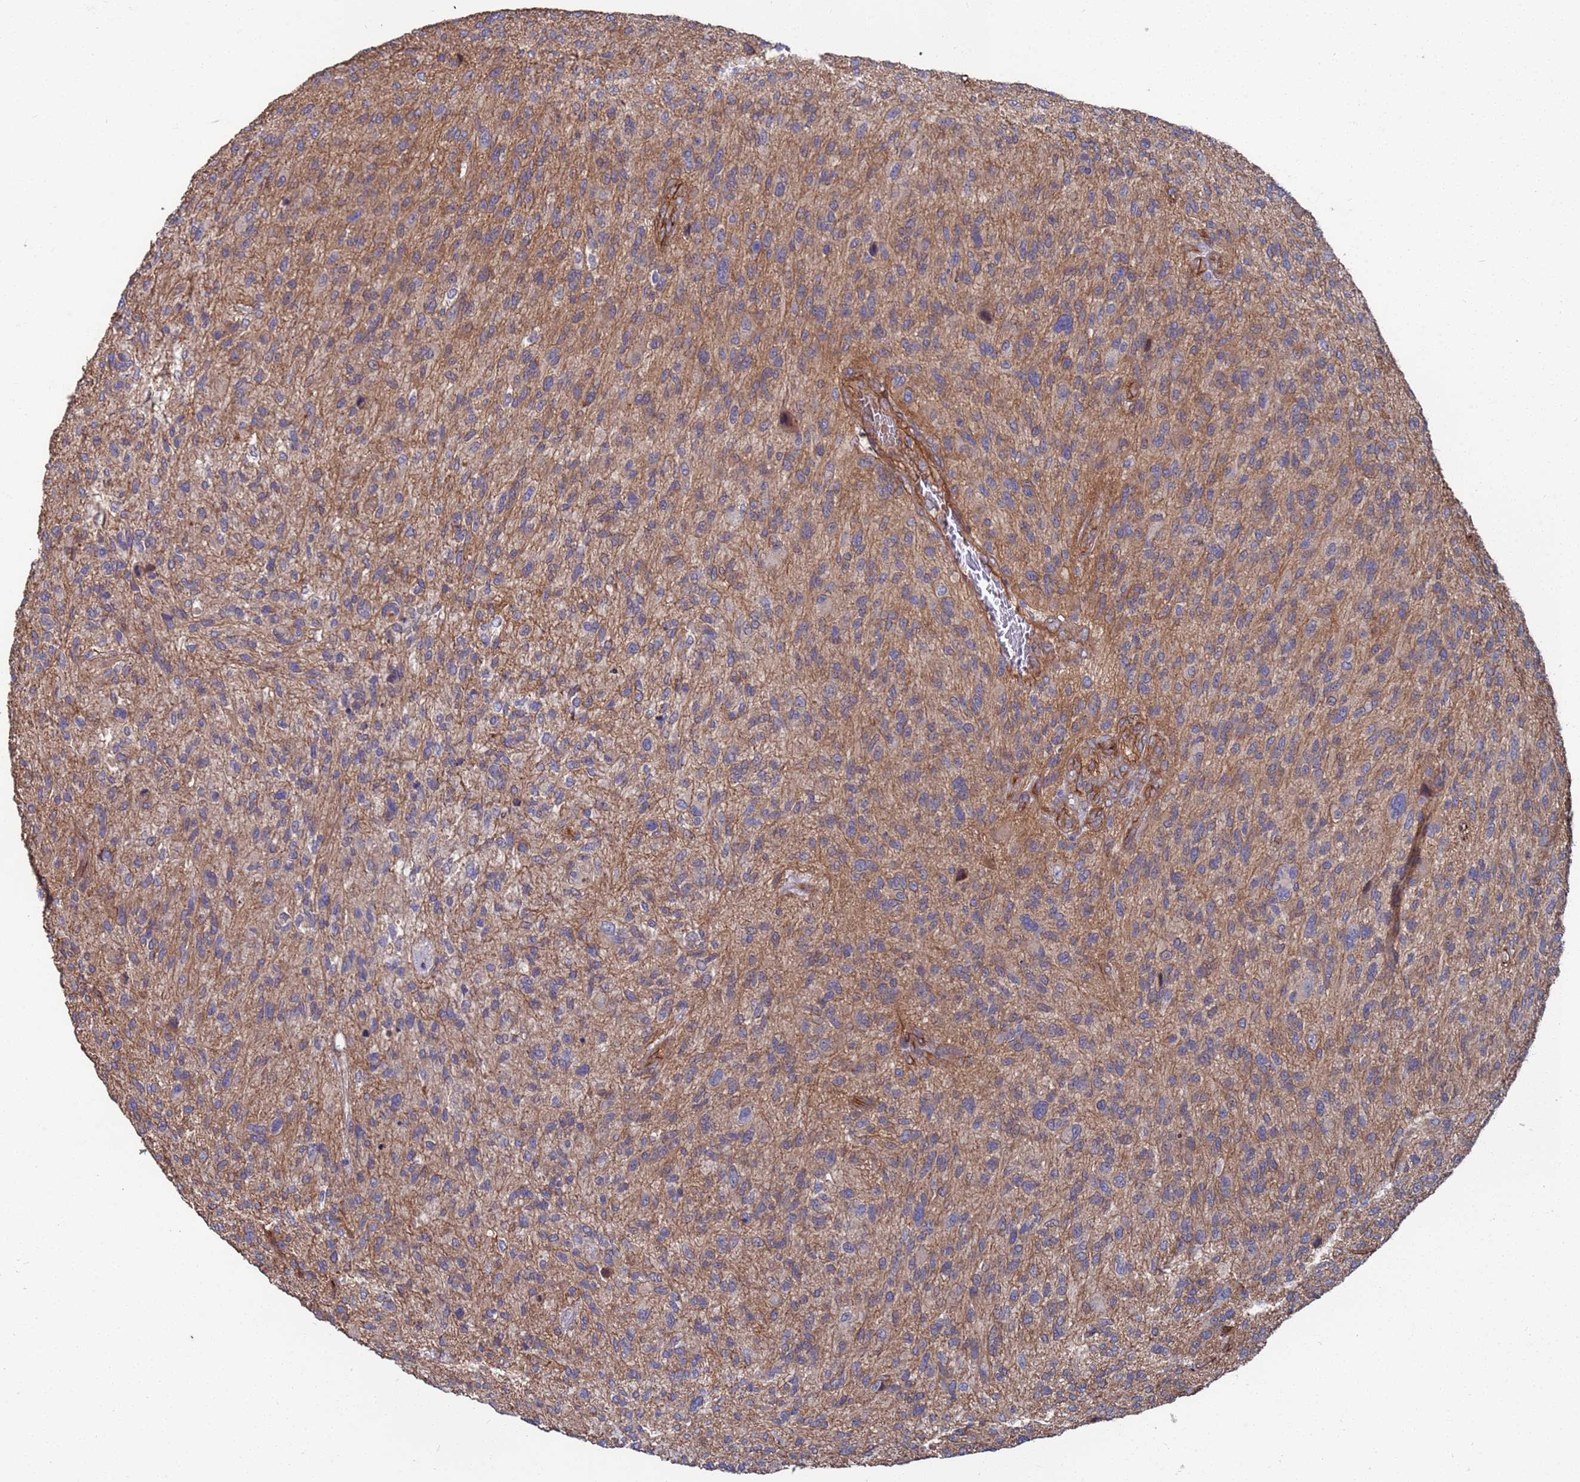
{"staining": {"intensity": "negative", "quantity": "none", "location": "none"}, "tissue": "glioma", "cell_type": "Tumor cells", "image_type": "cancer", "snomed": [{"axis": "morphology", "description": "Glioma, malignant, High grade"}, {"axis": "topography", "description": "Brain"}], "caption": "This is a photomicrograph of immunohistochemistry staining of glioma, which shows no expression in tumor cells.", "gene": "NDUFAF6", "patient": {"sex": "male", "age": 47}}